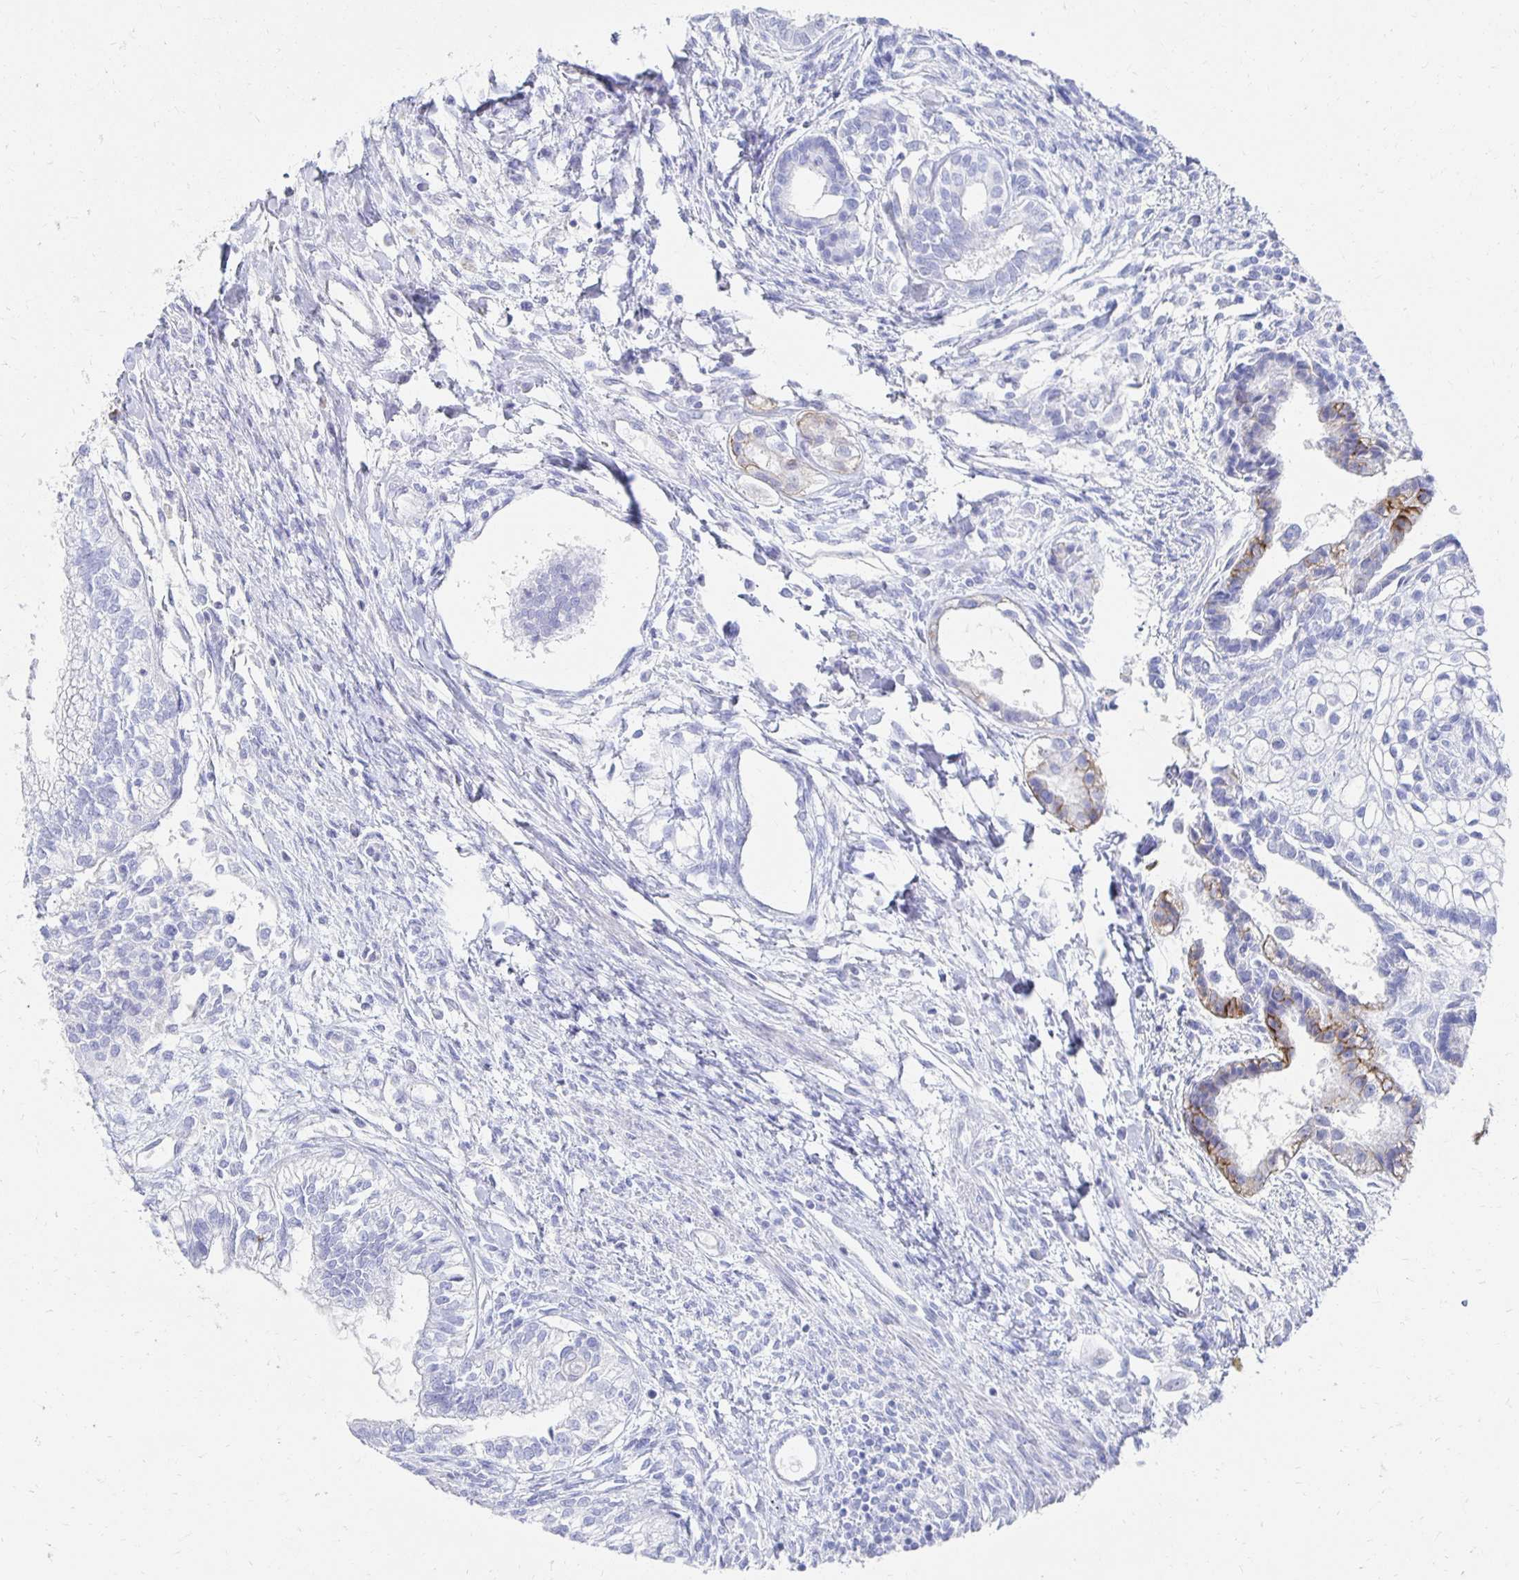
{"staining": {"intensity": "moderate", "quantity": "<25%", "location": "cytoplasmic/membranous"}, "tissue": "testis cancer", "cell_type": "Tumor cells", "image_type": "cancer", "snomed": [{"axis": "morphology", "description": "Carcinoma, Embryonal, NOS"}, {"axis": "topography", "description": "Testis"}], "caption": "A brown stain shows moderate cytoplasmic/membranous expression of a protein in testis cancer tumor cells.", "gene": "PRDM7", "patient": {"sex": "male", "age": 37}}